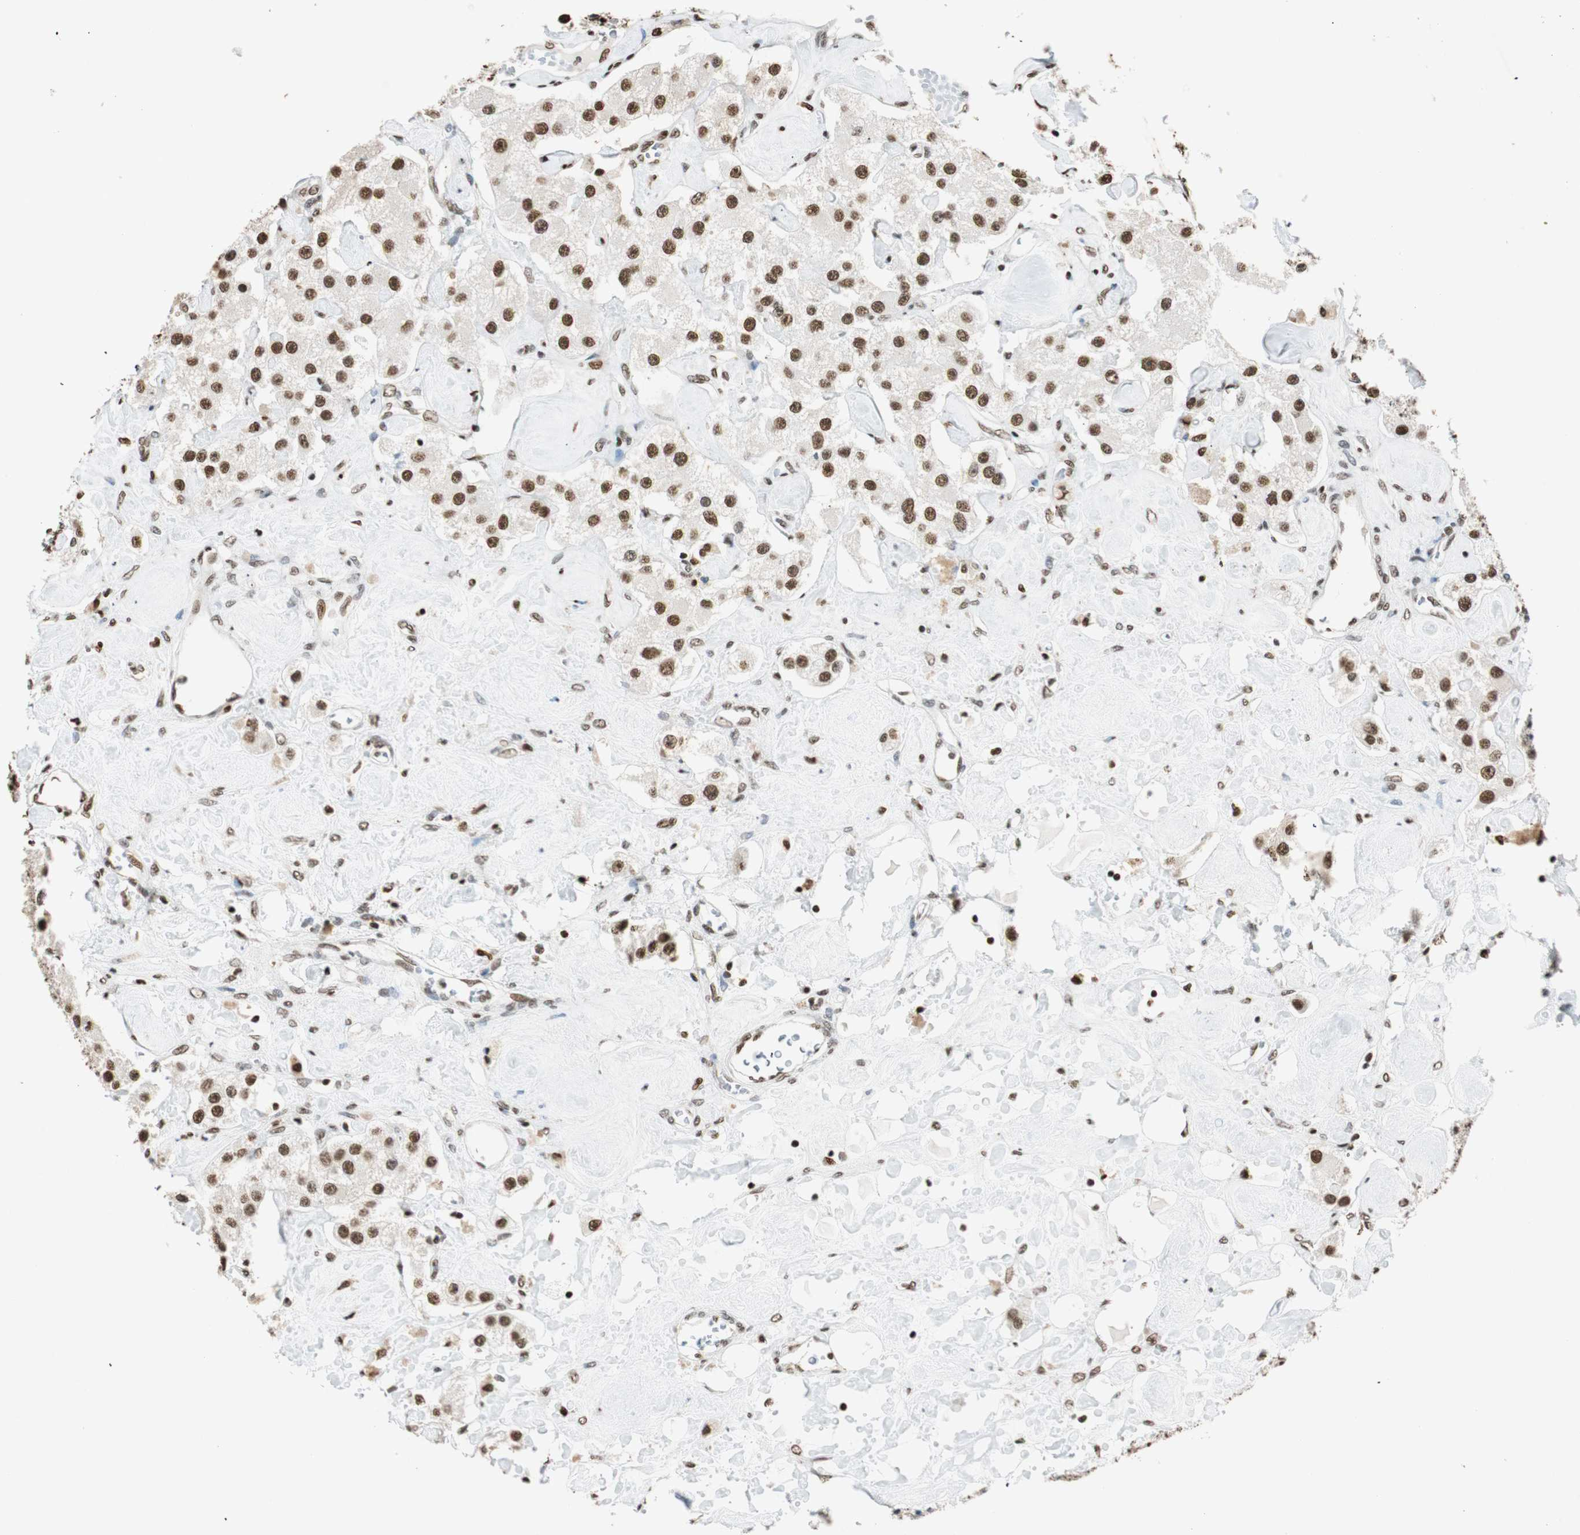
{"staining": {"intensity": "moderate", "quantity": ">75%", "location": "nuclear"}, "tissue": "carcinoid", "cell_type": "Tumor cells", "image_type": "cancer", "snomed": [{"axis": "morphology", "description": "Carcinoid, malignant, NOS"}, {"axis": "topography", "description": "Pancreas"}], "caption": "Protein staining shows moderate nuclear positivity in approximately >75% of tumor cells in carcinoid.", "gene": "FANCG", "patient": {"sex": "male", "age": 41}}